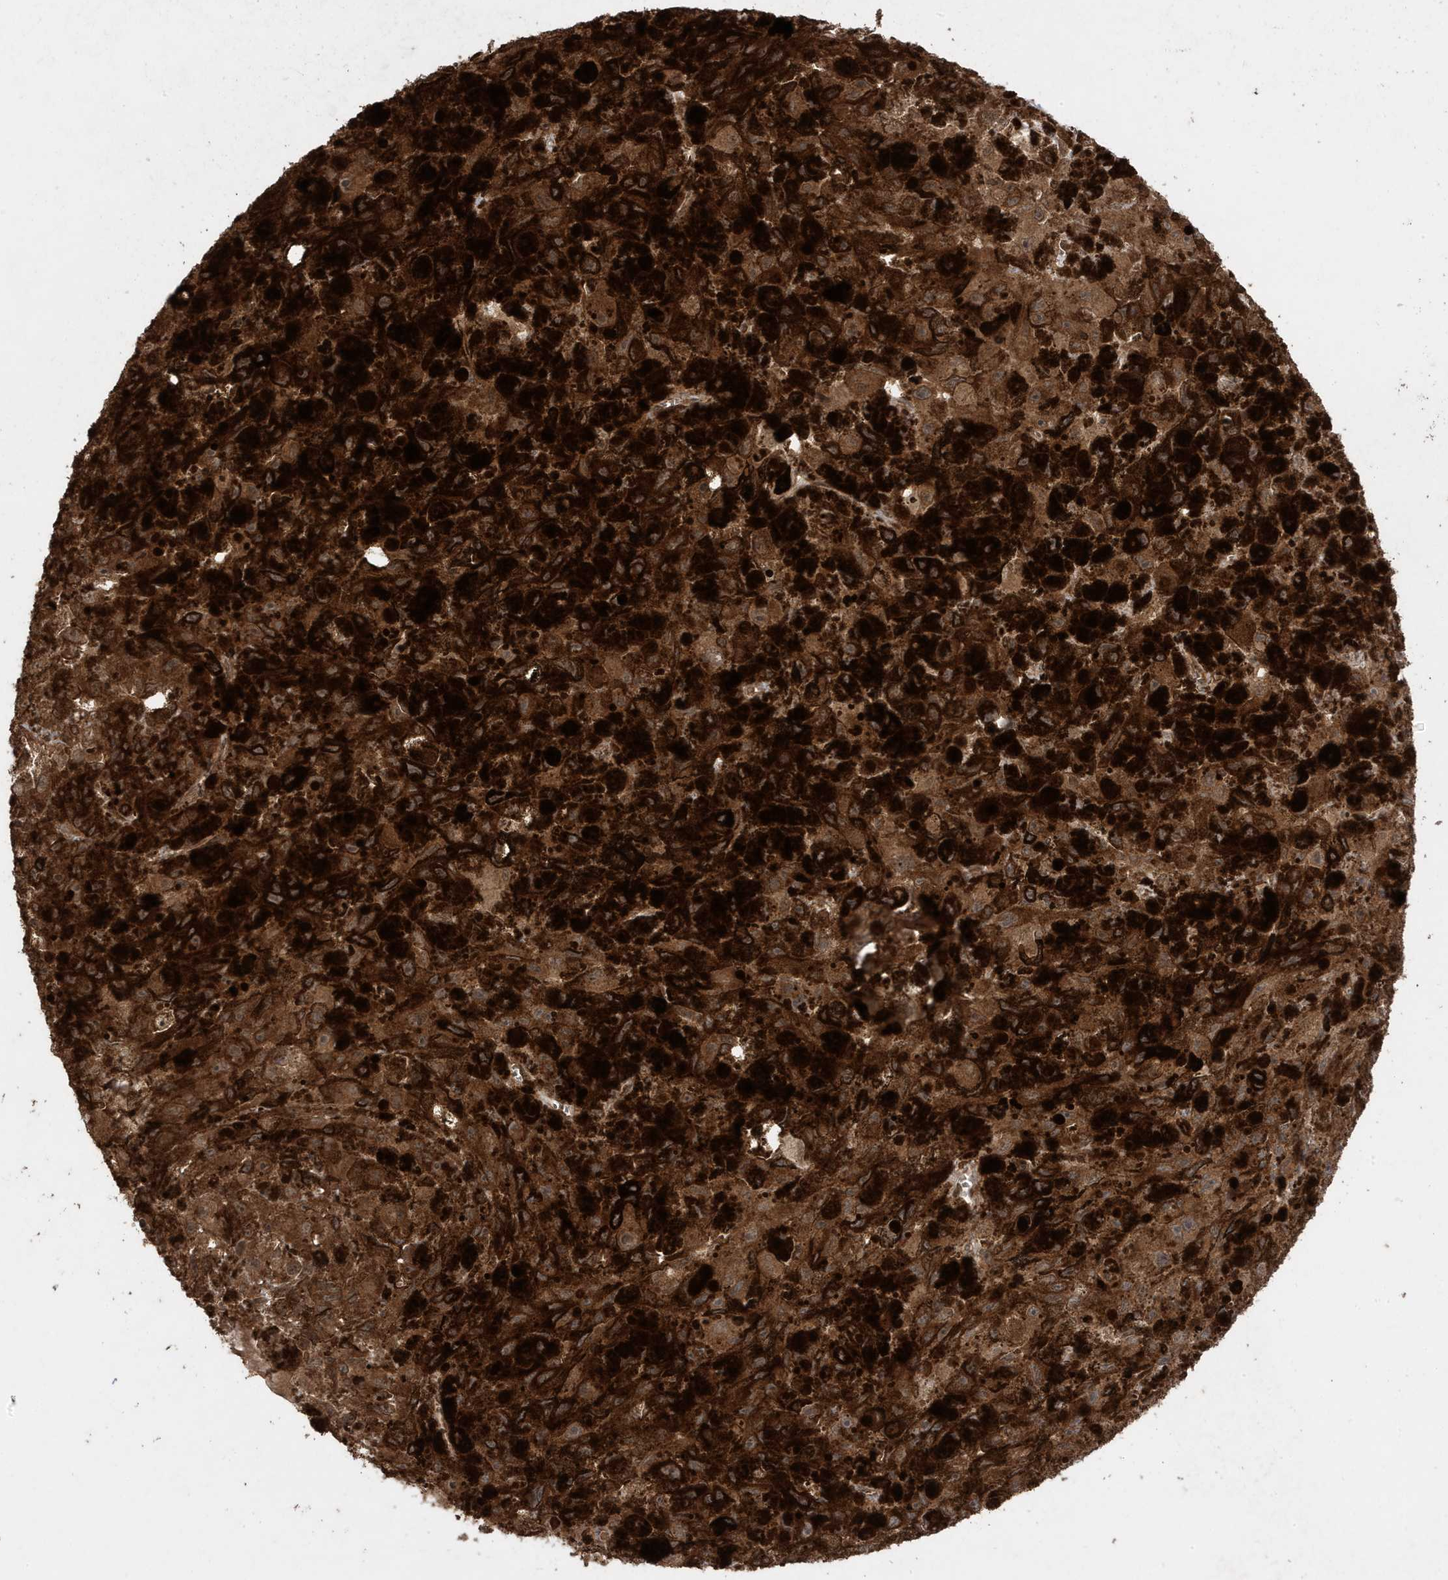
{"staining": {"intensity": "moderate", "quantity": ">75%", "location": "cytoplasmic/membranous"}, "tissue": "melanoma", "cell_type": "Tumor cells", "image_type": "cancer", "snomed": [{"axis": "morphology", "description": "Malignant melanoma, NOS"}, {"axis": "topography", "description": "Skin"}], "caption": "Immunohistochemical staining of malignant melanoma reveals medium levels of moderate cytoplasmic/membranous expression in approximately >75% of tumor cells.", "gene": "ASAP1", "patient": {"sex": "female", "age": 104}}